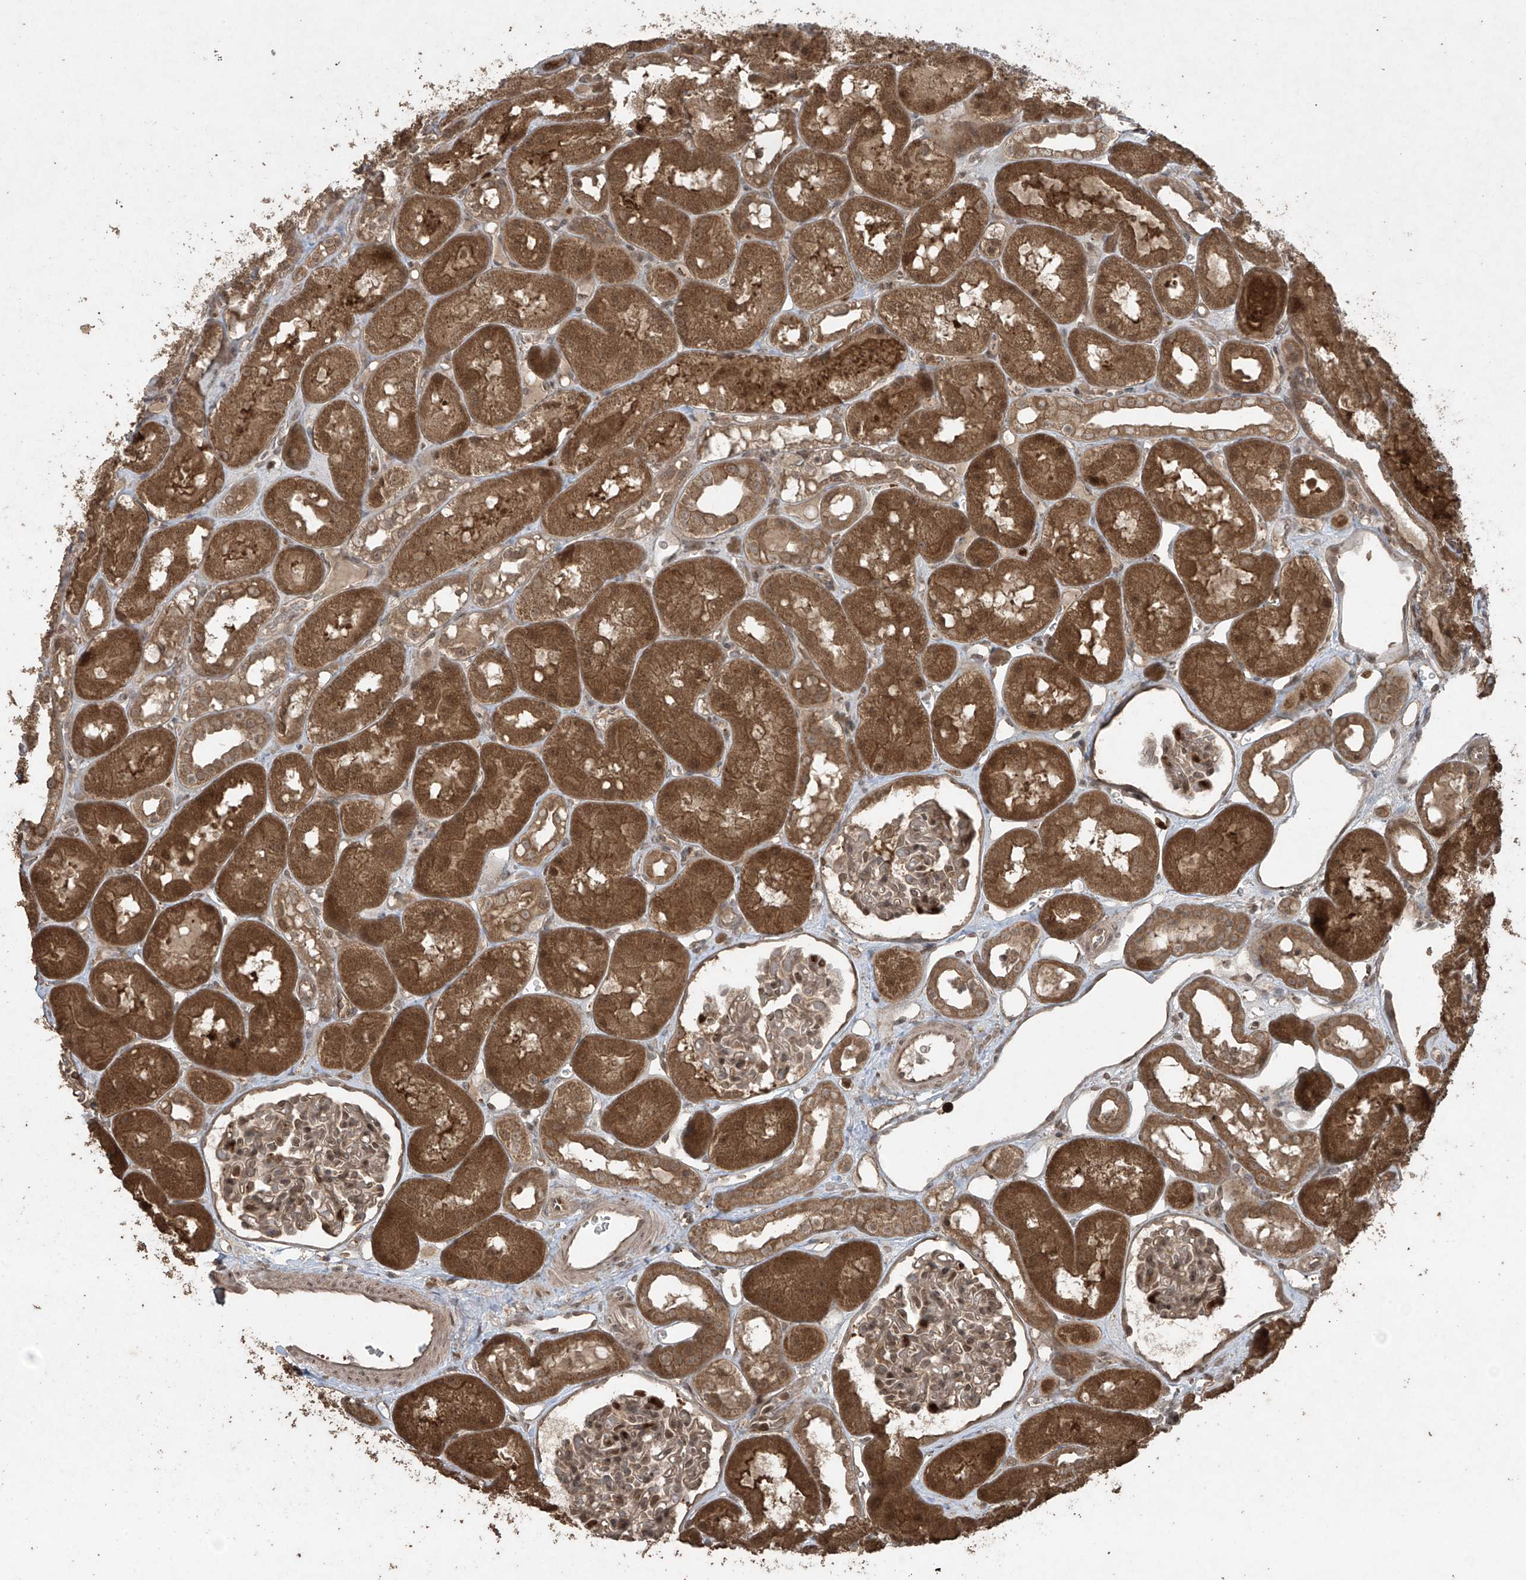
{"staining": {"intensity": "moderate", "quantity": "25%-75%", "location": "cytoplasmic/membranous,nuclear"}, "tissue": "kidney", "cell_type": "Cells in glomeruli", "image_type": "normal", "snomed": [{"axis": "morphology", "description": "Normal tissue, NOS"}, {"axis": "topography", "description": "Kidney"}], "caption": "DAB immunohistochemical staining of normal human kidney demonstrates moderate cytoplasmic/membranous,nuclear protein positivity in approximately 25%-75% of cells in glomeruli.", "gene": "PGPEP1", "patient": {"sex": "male", "age": 16}}